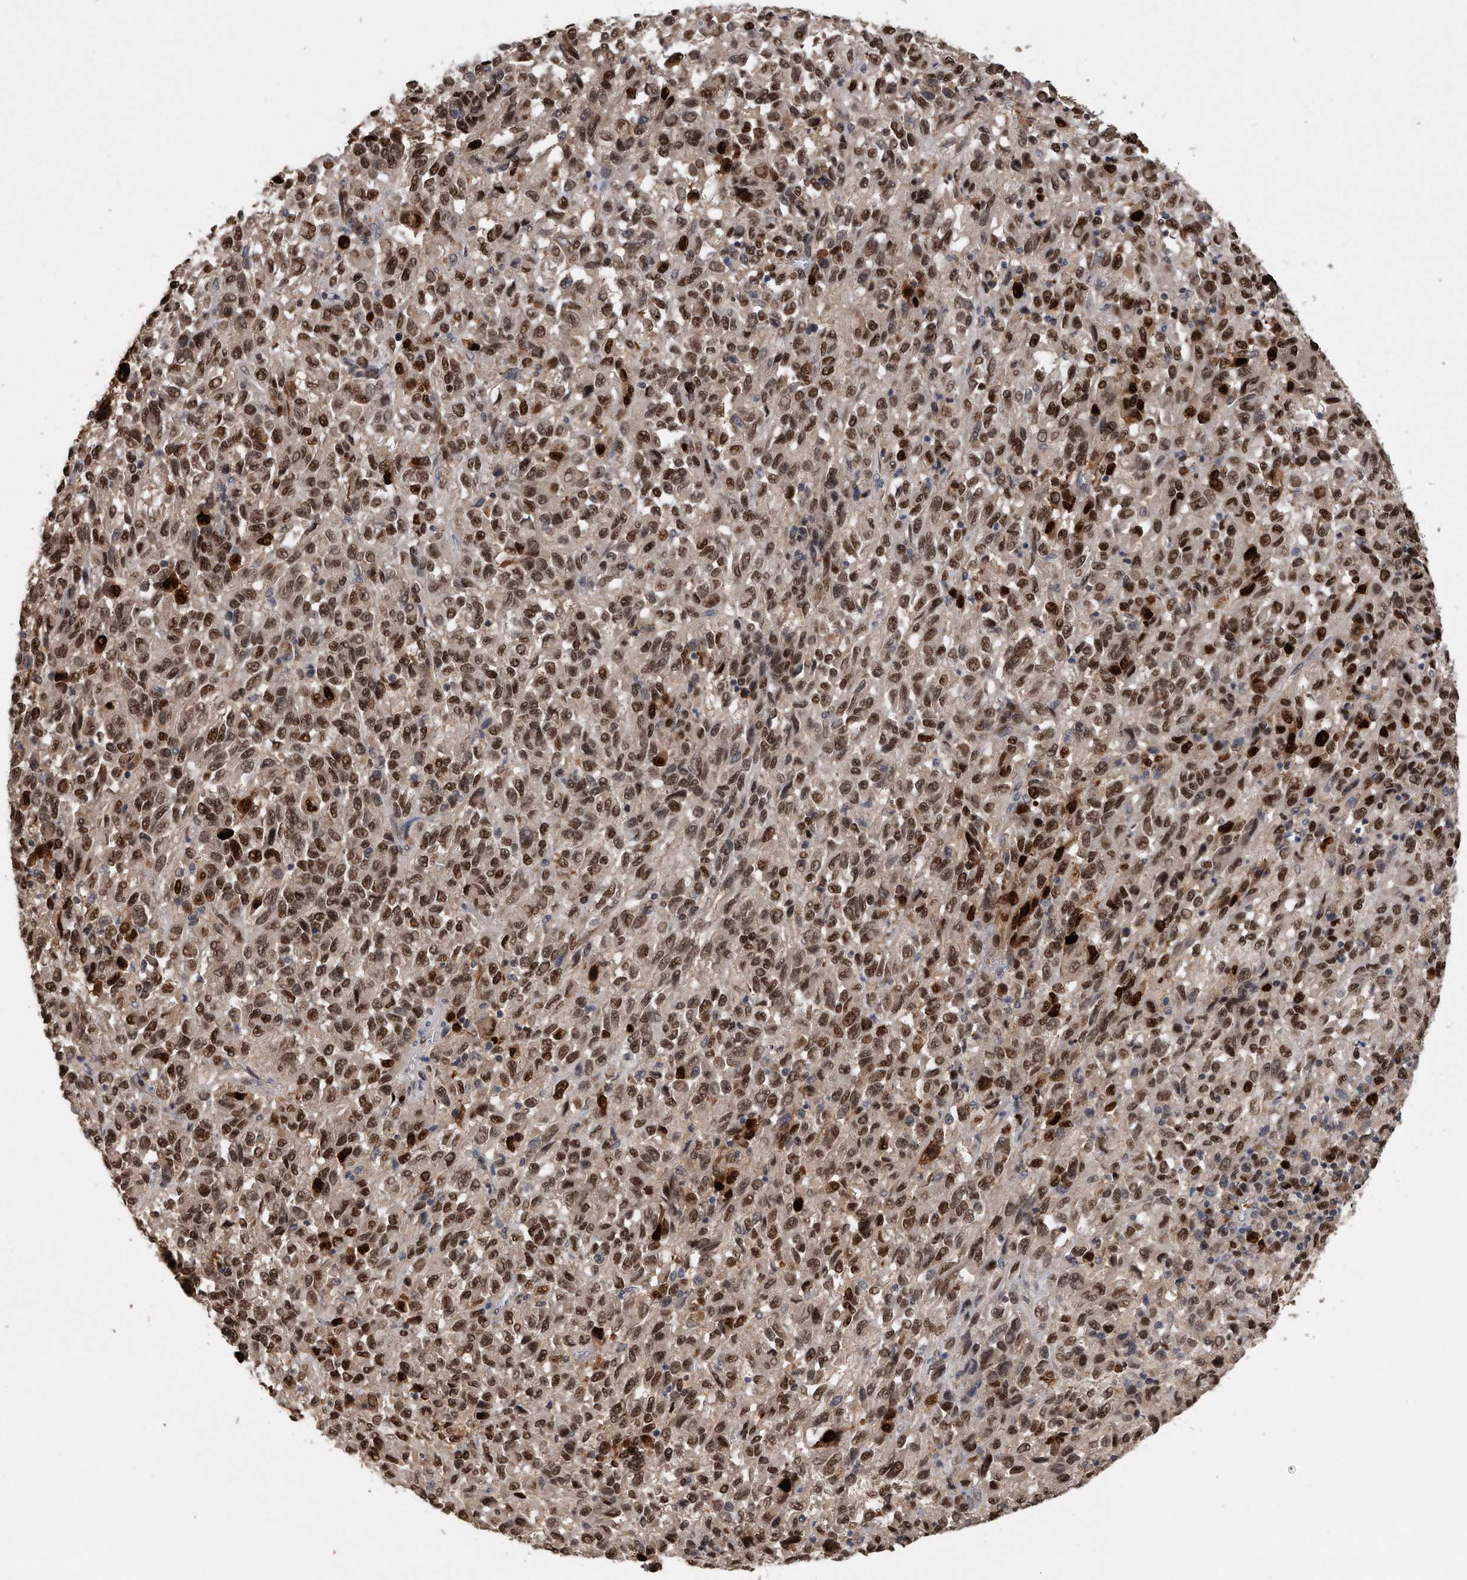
{"staining": {"intensity": "strong", "quantity": ">75%", "location": "nuclear"}, "tissue": "melanoma", "cell_type": "Tumor cells", "image_type": "cancer", "snomed": [{"axis": "morphology", "description": "Malignant melanoma, Metastatic site"}, {"axis": "topography", "description": "Lung"}], "caption": "Immunohistochemical staining of malignant melanoma (metastatic site) displays high levels of strong nuclear protein expression in about >75% of tumor cells.", "gene": "PCNA", "patient": {"sex": "male", "age": 64}}